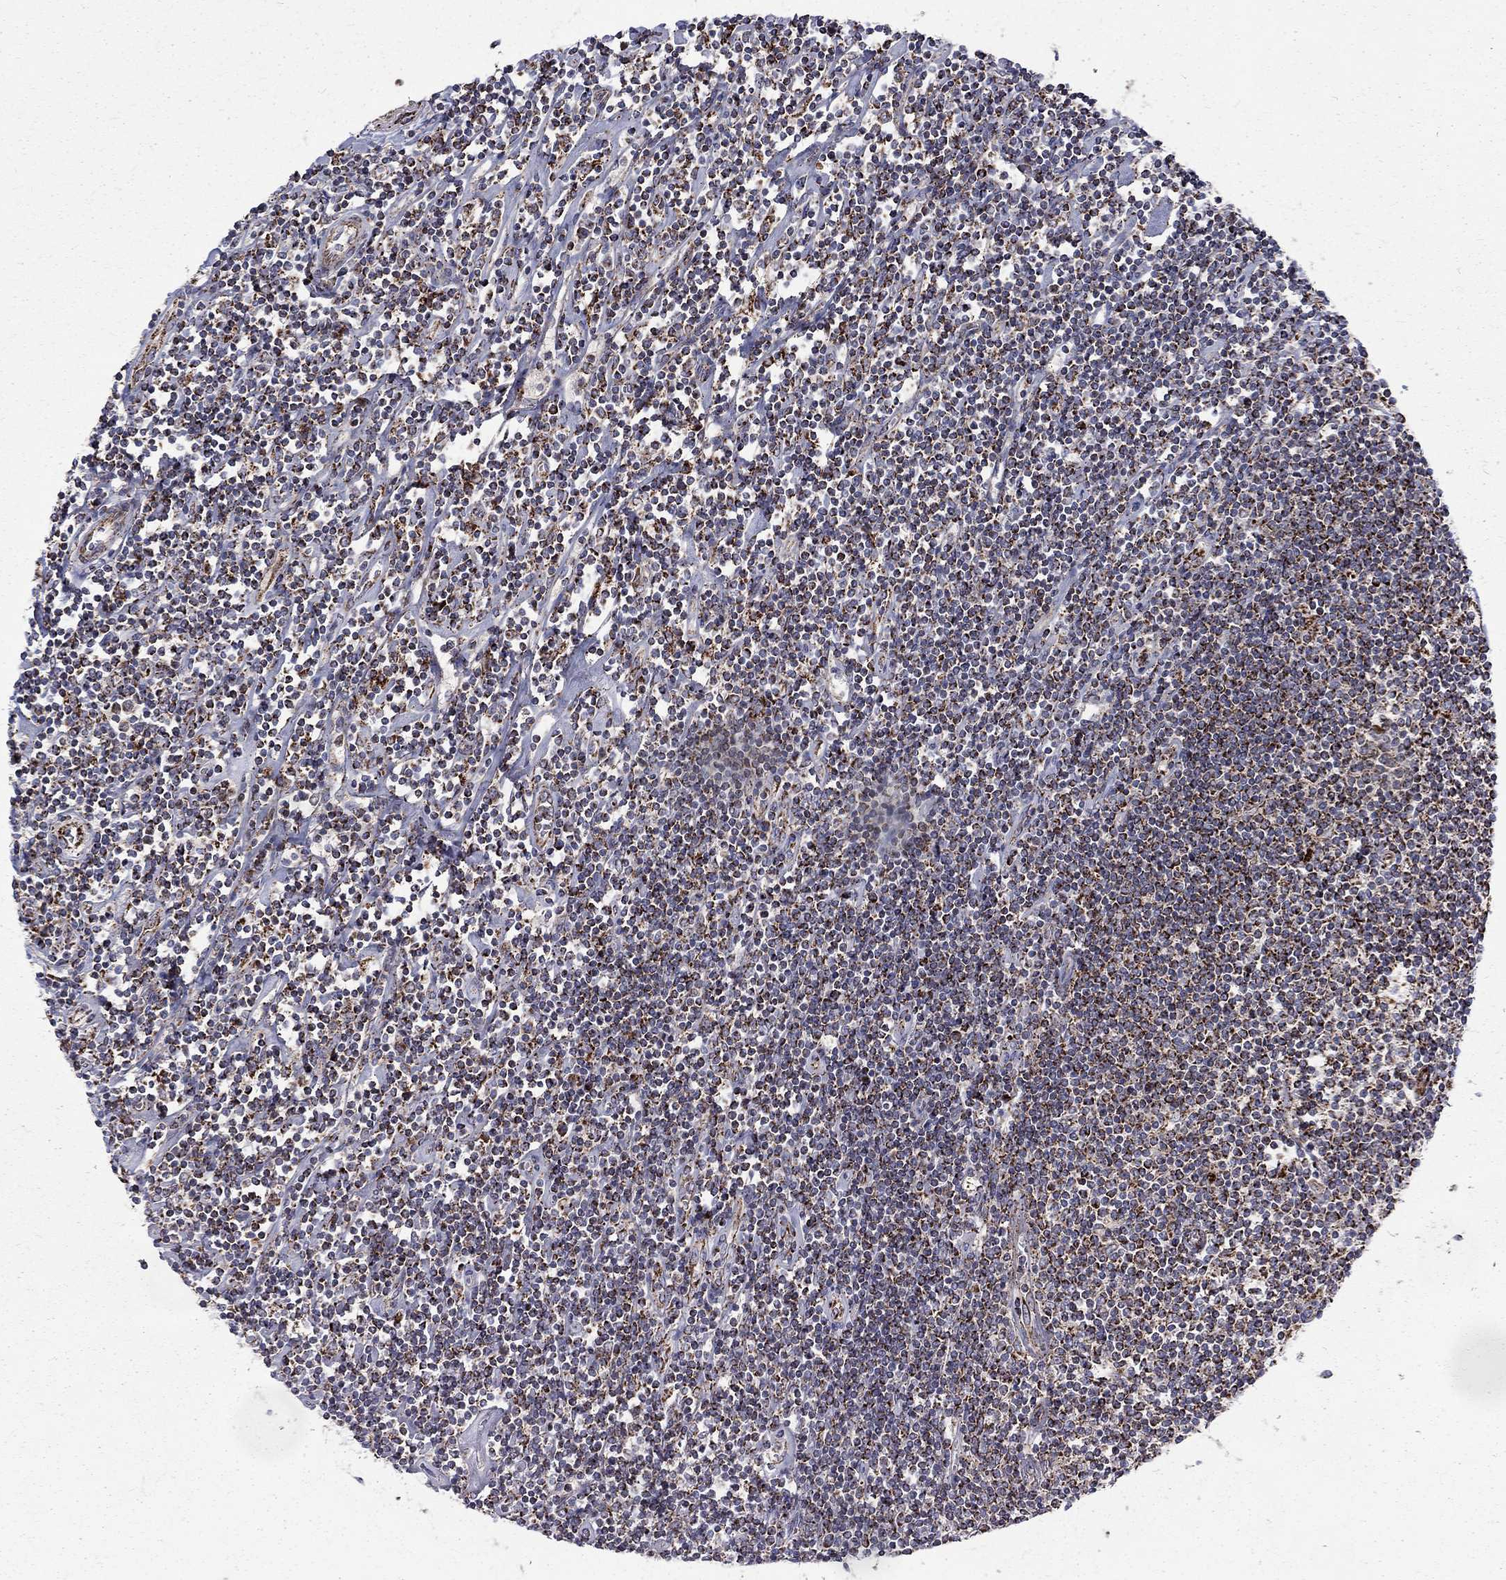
{"staining": {"intensity": "strong", "quantity": ">75%", "location": "cytoplasmic/membranous"}, "tissue": "lymphoma", "cell_type": "Tumor cells", "image_type": "cancer", "snomed": [{"axis": "morphology", "description": "Hodgkin's disease, NOS"}, {"axis": "topography", "description": "Lymph node"}], "caption": "Tumor cells reveal high levels of strong cytoplasmic/membranous staining in about >75% of cells in Hodgkin's disease. (DAB (3,3'-diaminobenzidine) IHC, brown staining for protein, blue staining for nuclei).", "gene": "ALDH1B1", "patient": {"sex": "male", "age": 40}}